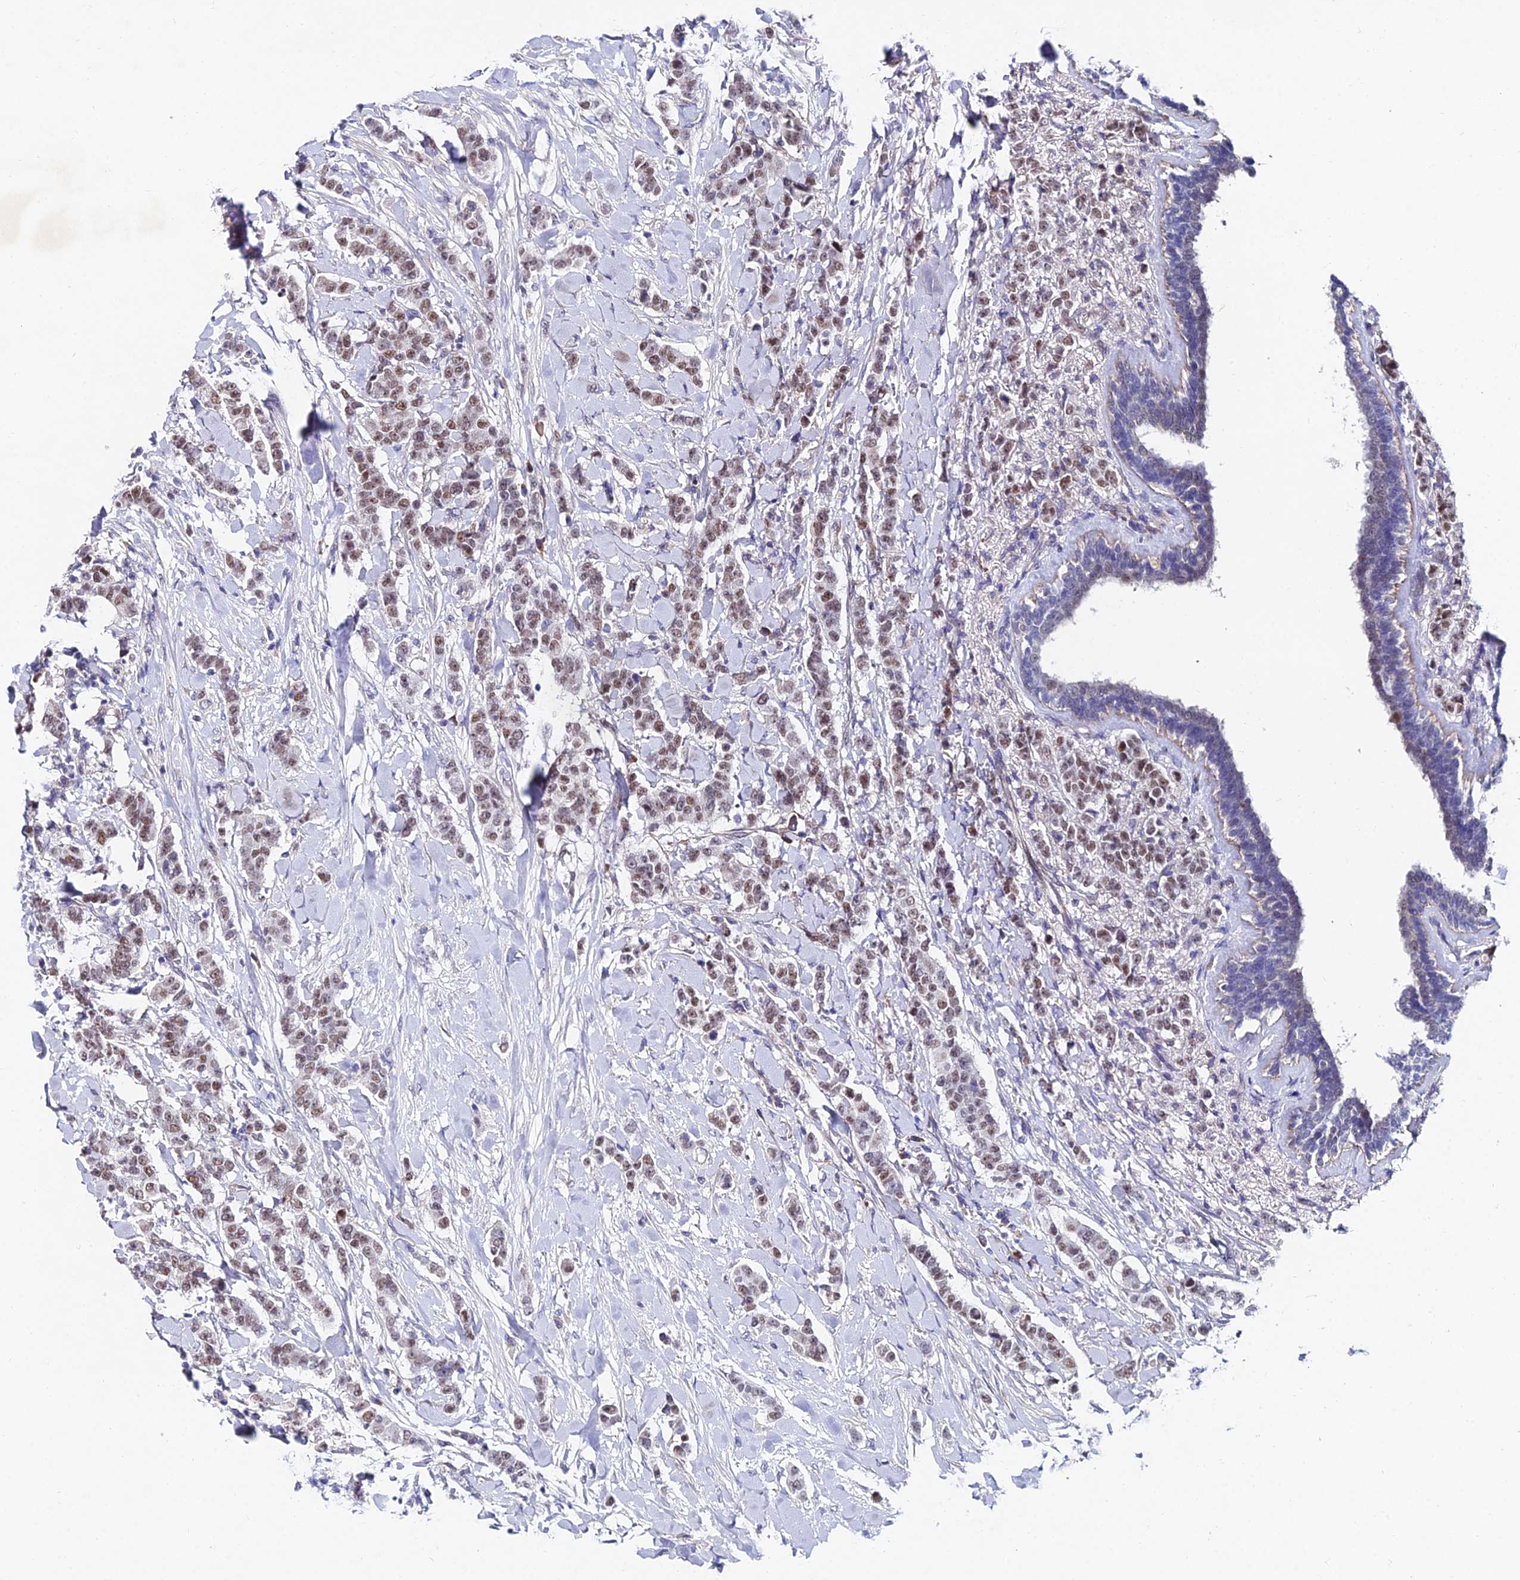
{"staining": {"intensity": "moderate", "quantity": ">75%", "location": "nuclear"}, "tissue": "breast cancer", "cell_type": "Tumor cells", "image_type": "cancer", "snomed": [{"axis": "morphology", "description": "Duct carcinoma"}, {"axis": "topography", "description": "Breast"}], "caption": "Breast cancer stained for a protein exhibits moderate nuclear positivity in tumor cells. Using DAB (brown) and hematoxylin (blue) stains, captured at high magnification using brightfield microscopy.", "gene": "TRIM24", "patient": {"sex": "female", "age": 40}}